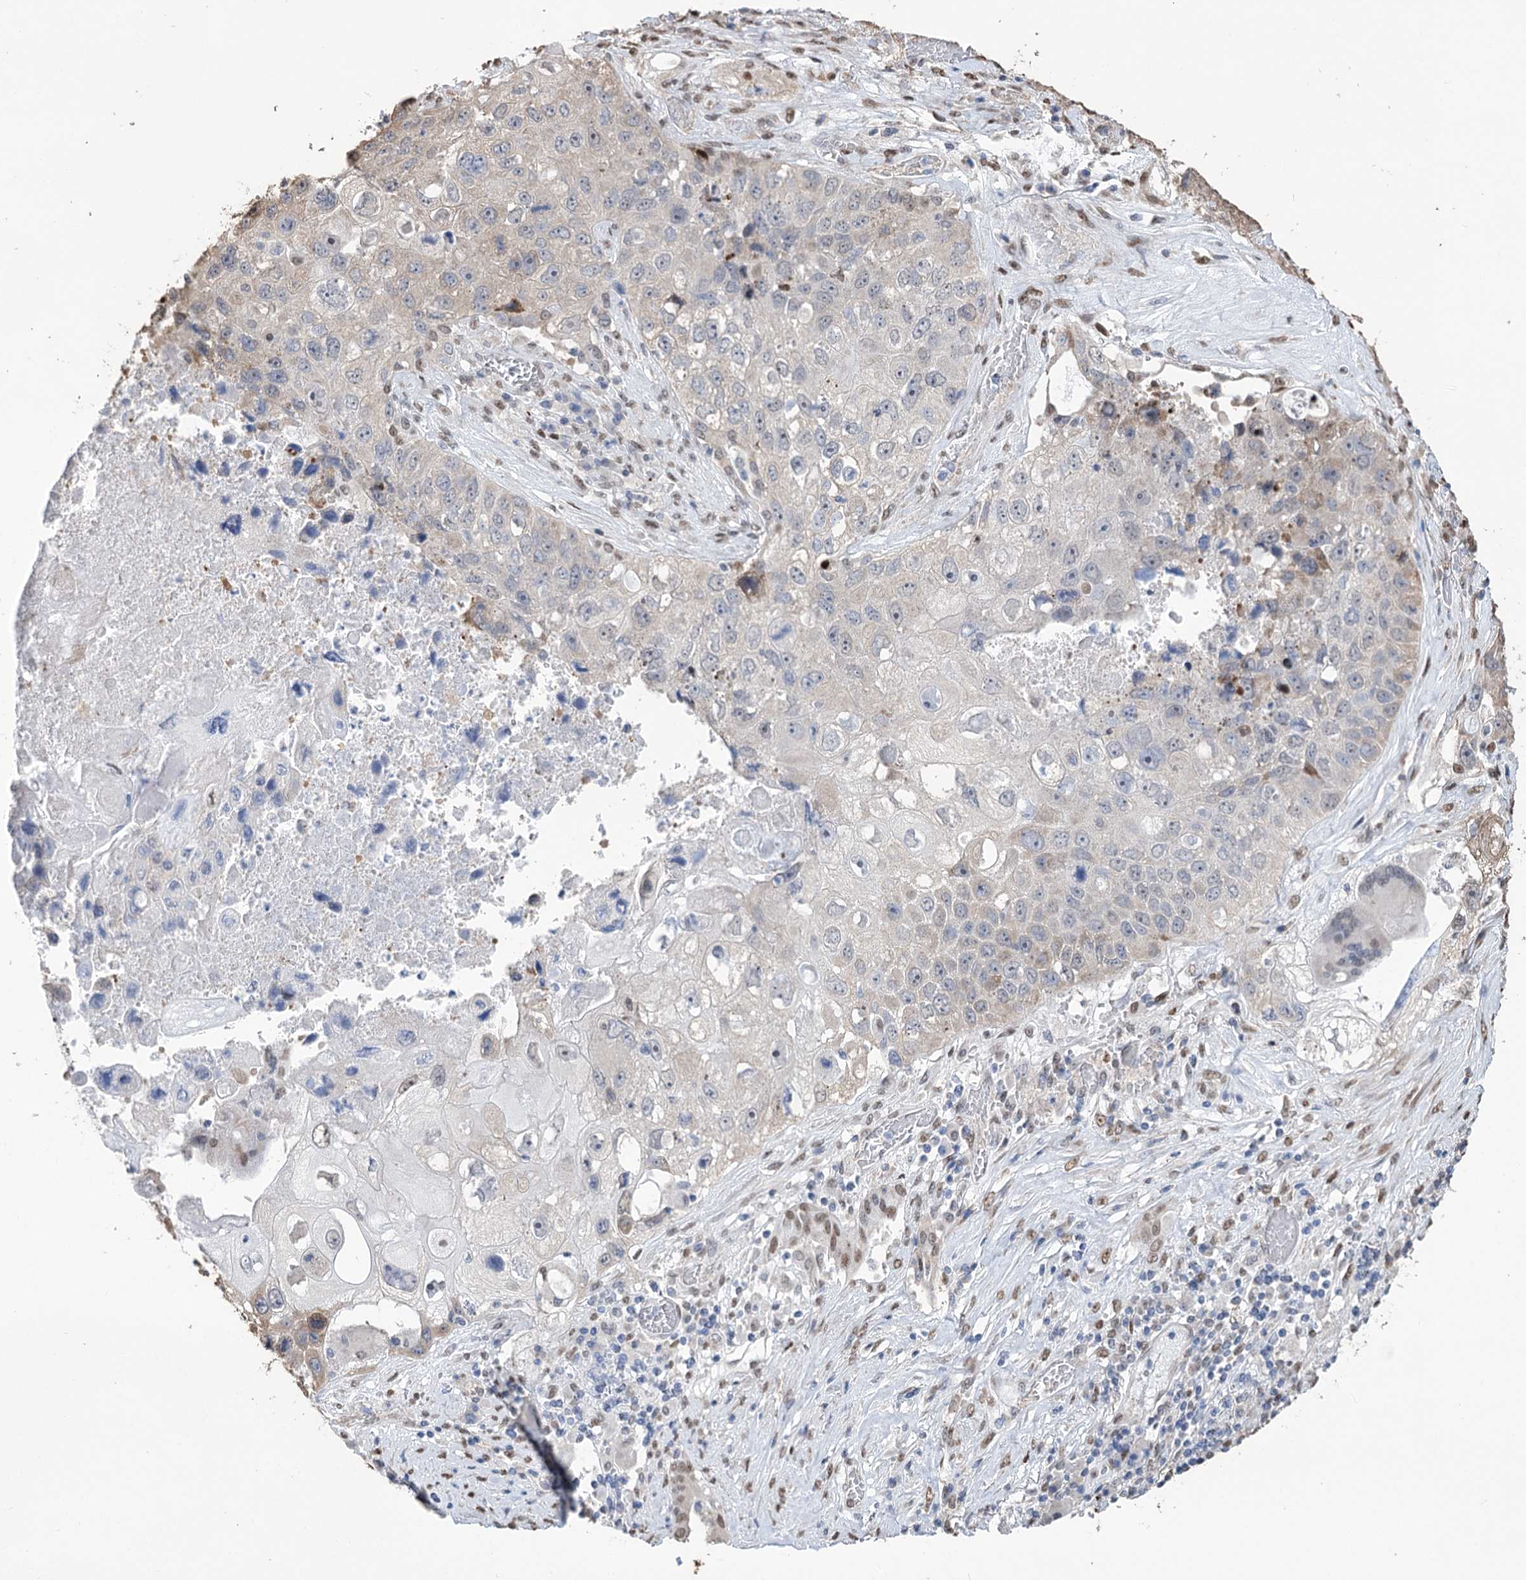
{"staining": {"intensity": "negative", "quantity": "none", "location": "none"}, "tissue": "lung cancer", "cell_type": "Tumor cells", "image_type": "cancer", "snomed": [{"axis": "morphology", "description": "Squamous cell carcinoma, NOS"}, {"axis": "topography", "description": "Lung"}], "caption": "IHC micrograph of human squamous cell carcinoma (lung) stained for a protein (brown), which exhibits no expression in tumor cells. Brightfield microscopy of immunohistochemistry stained with DAB (brown) and hematoxylin (blue), captured at high magnification.", "gene": "NFU1", "patient": {"sex": "male", "age": 61}}